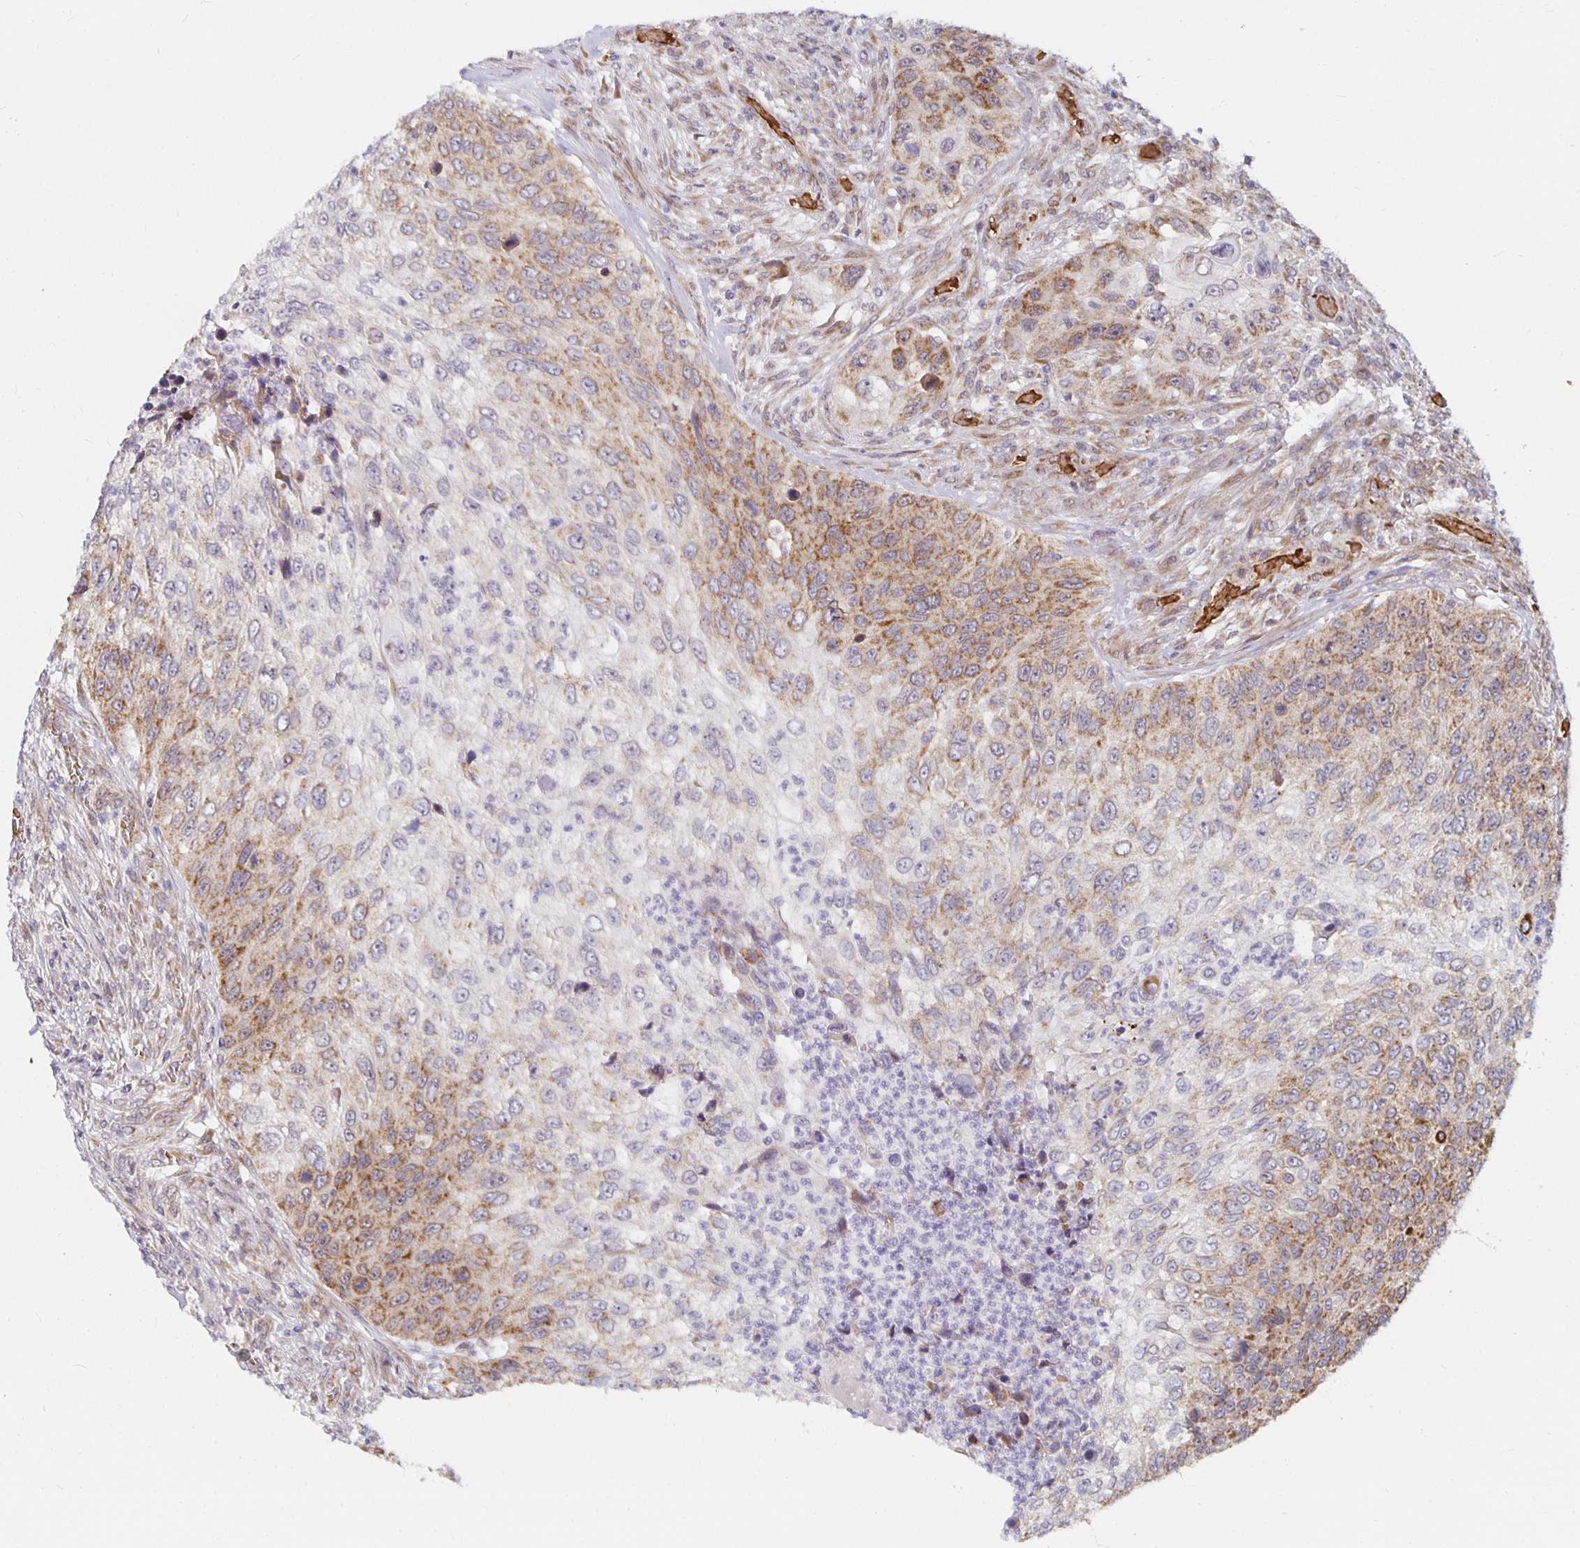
{"staining": {"intensity": "moderate", "quantity": "25%-75%", "location": "cytoplasmic/membranous"}, "tissue": "urothelial cancer", "cell_type": "Tumor cells", "image_type": "cancer", "snomed": [{"axis": "morphology", "description": "Urothelial carcinoma, High grade"}, {"axis": "topography", "description": "Urinary bladder"}], "caption": "Human urothelial cancer stained for a protein (brown) reveals moderate cytoplasmic/membranous positive positivity in about 25%-75% of tumor cells.", "gene": "MRPL28", "patient": {"sex": "female", "age": 60}}